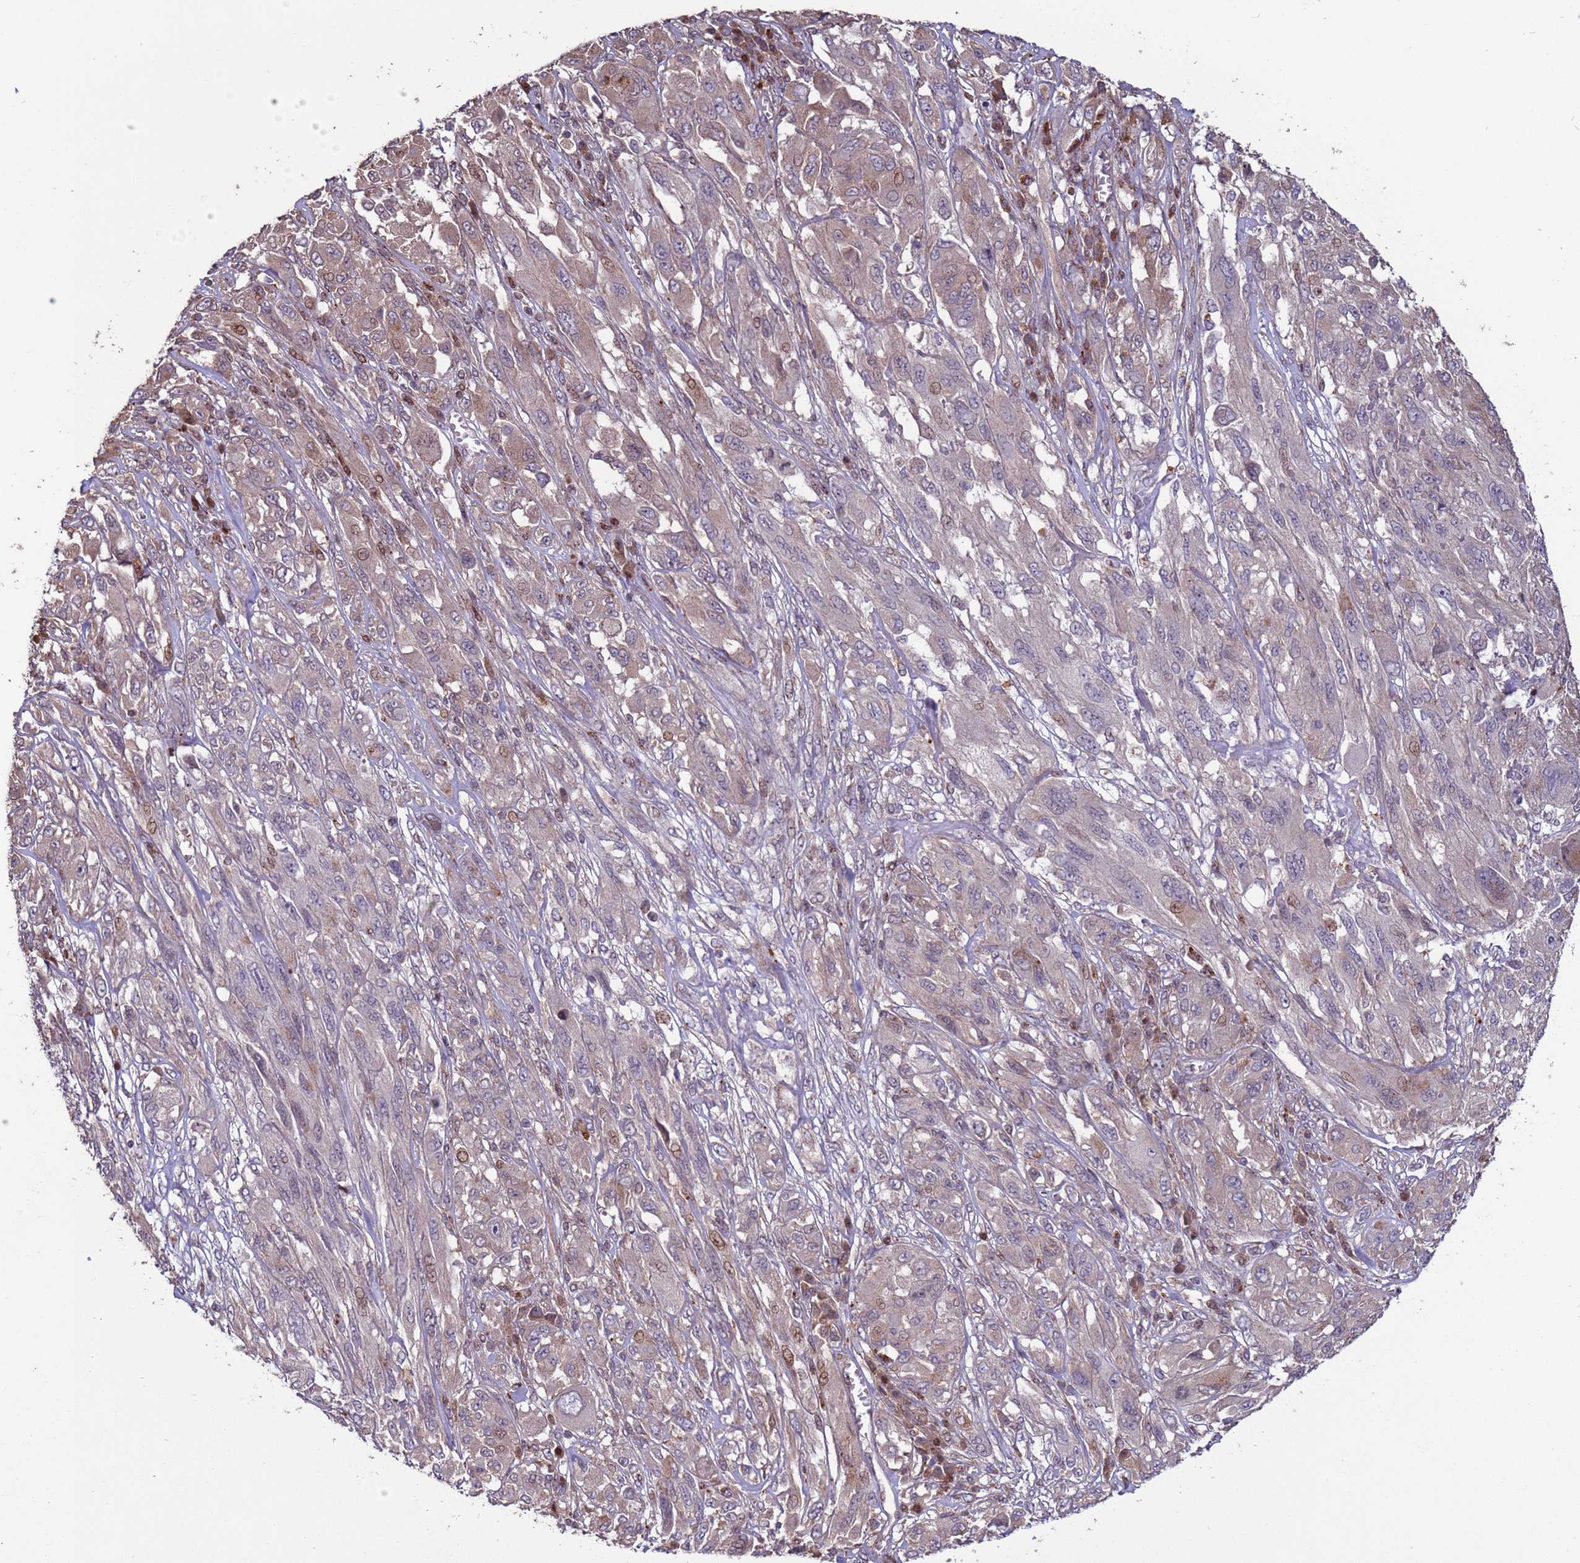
{"staining": {"intensity": "negative", "quantity": "none", "location": "none"}, "tissue": "melanoma", "cell_type": "Tumor cells", "image_type": "cancer", "snomed": [{"axis": "morphology", "description": "Malignant melanoma, NOS"}, {"axis": "topography", "description": "Skin"}], "caption": "High power microscopy micrograph of an IHC image of melanoma, revealing no significant staining in tumor cells.", "gene": "HGH1", "patient": {"sex": "female", "age": 91}}